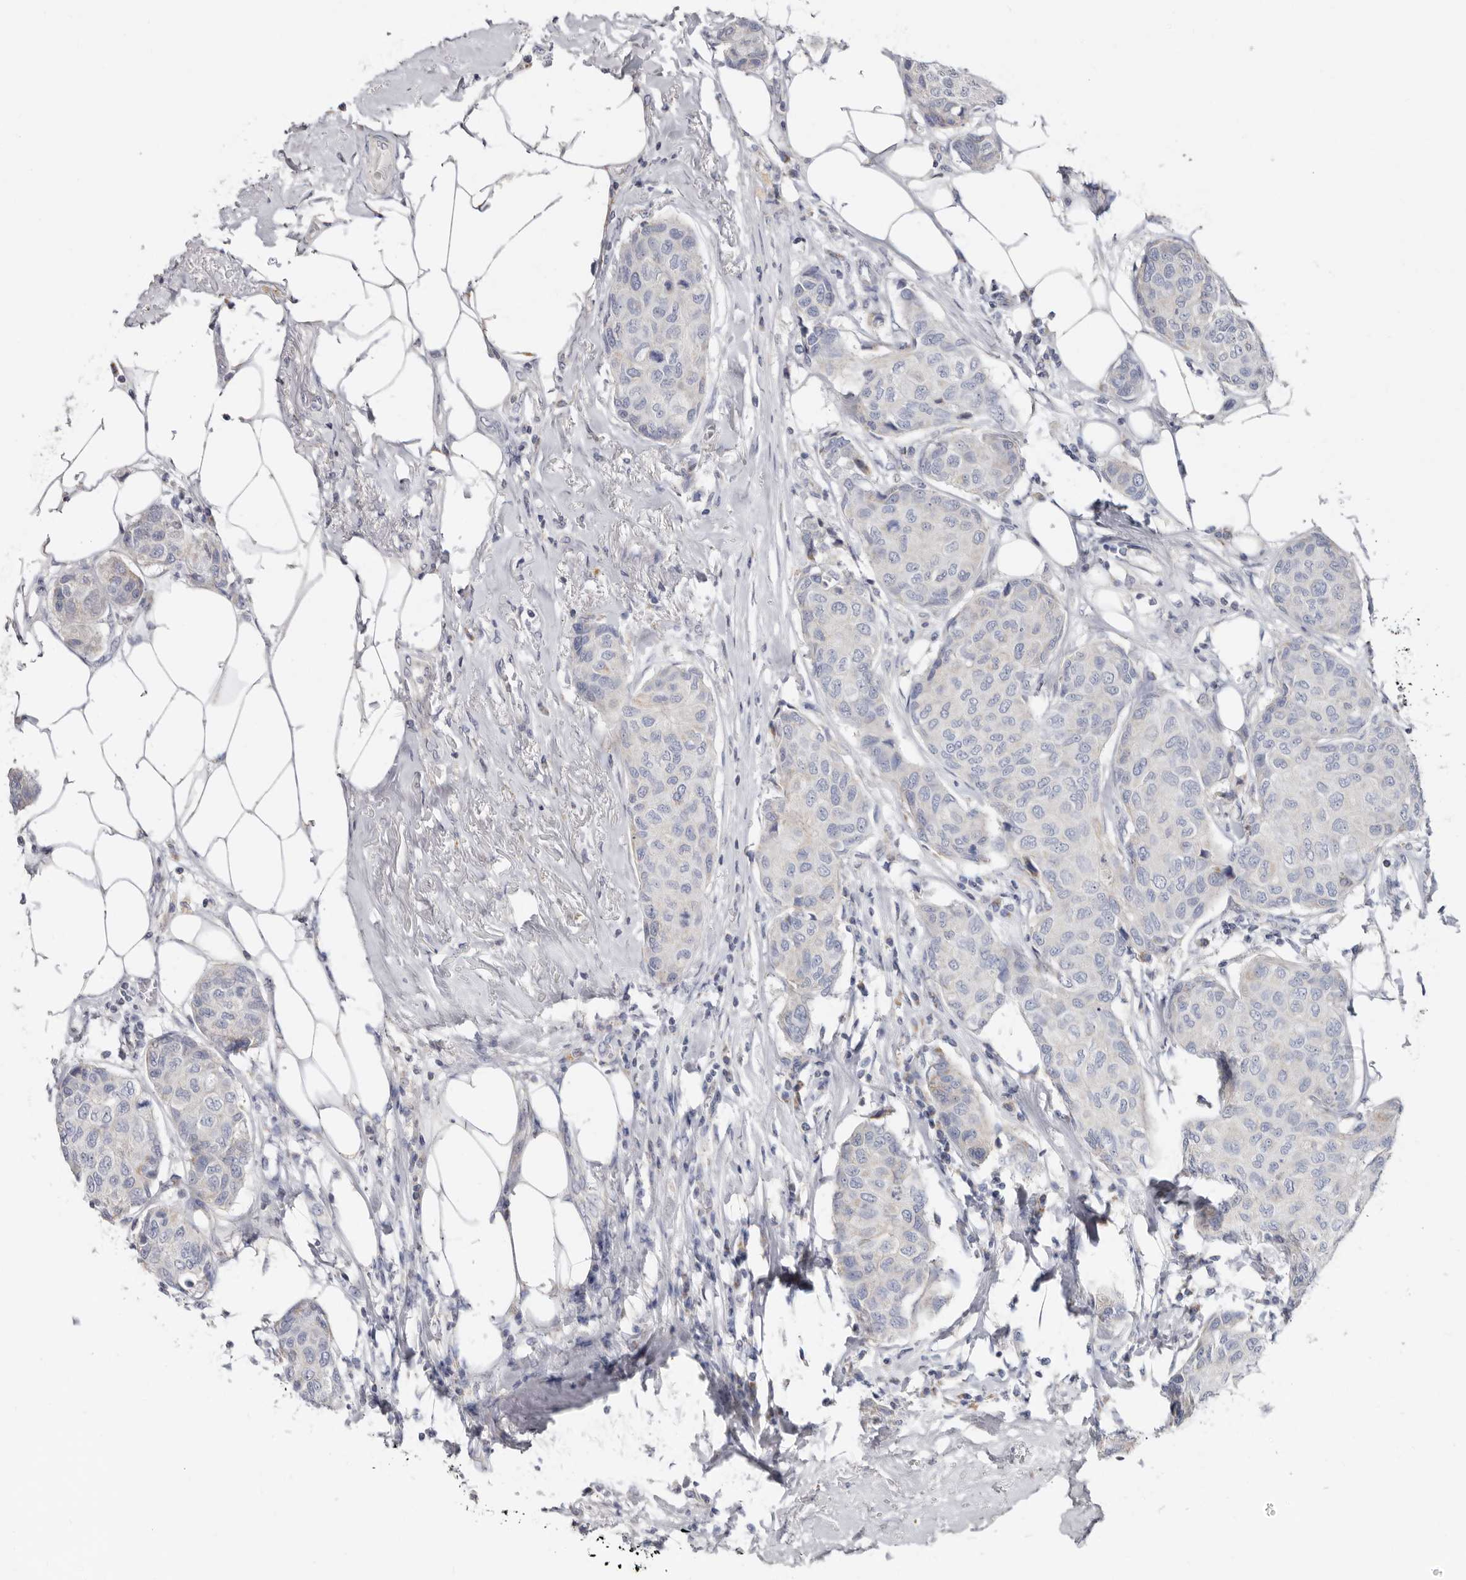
{"staining": {"intensity": "negative", "quantity": "none", "location": "none"}, "tissue": "breast cancer", "cell_type": "Tumor cells", "image_type": "cancer", "snomed": [{"axis": "morphology", "description": "Duct carcinoma"}, {"axis": "topography", "description": "Breast"}], "caption": "High power microscopy image of an IHC image of breast cancer (infiltrating ductal carcinoma), revealing no significant positivity in tumor cells. (DAB immunohistochemistry (IHC) visualized using brightfield microscopy, high magnification).", "gene": "RSPO2", "patient": {"sex": "female", "age": 80}}